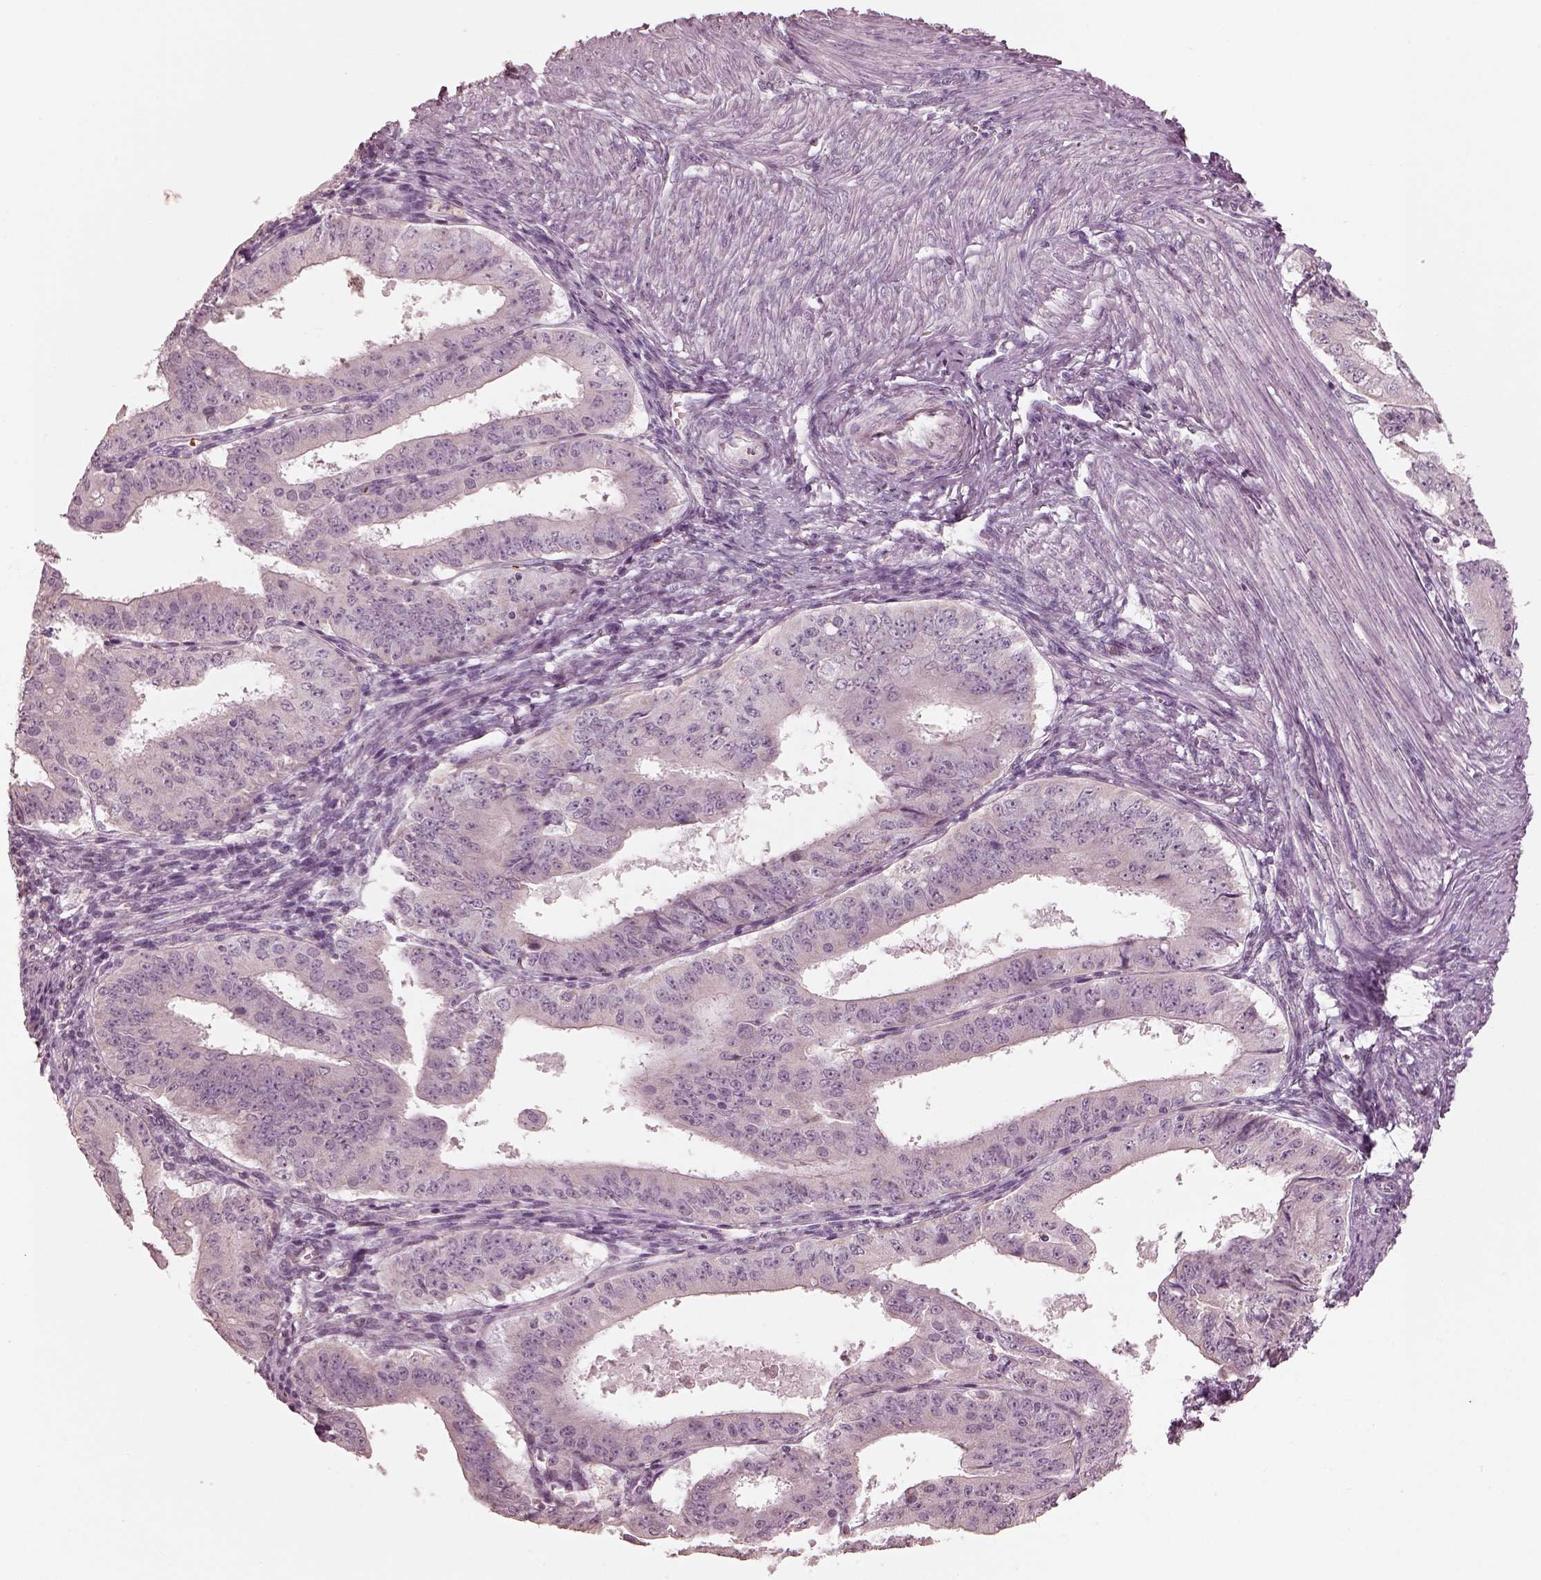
{"staining": {"intensity": "negative", "quantity": "none", "location": "none"}, "tissue": "ovarian cancer", "cell_type": "Tumor cells", "image_type": "cancer", "snomed": [{"axis": "morphology", "description": "Carcinoma, endometroid"}, {"axis": "topography", "description": "Ovary"}], "caption": "The histopathology image shows no staining of tumor cells in endometroid carcinoma (ovarian).", "gene": "ANKLE1", "patient": {"sex": "female", "age": 42}}